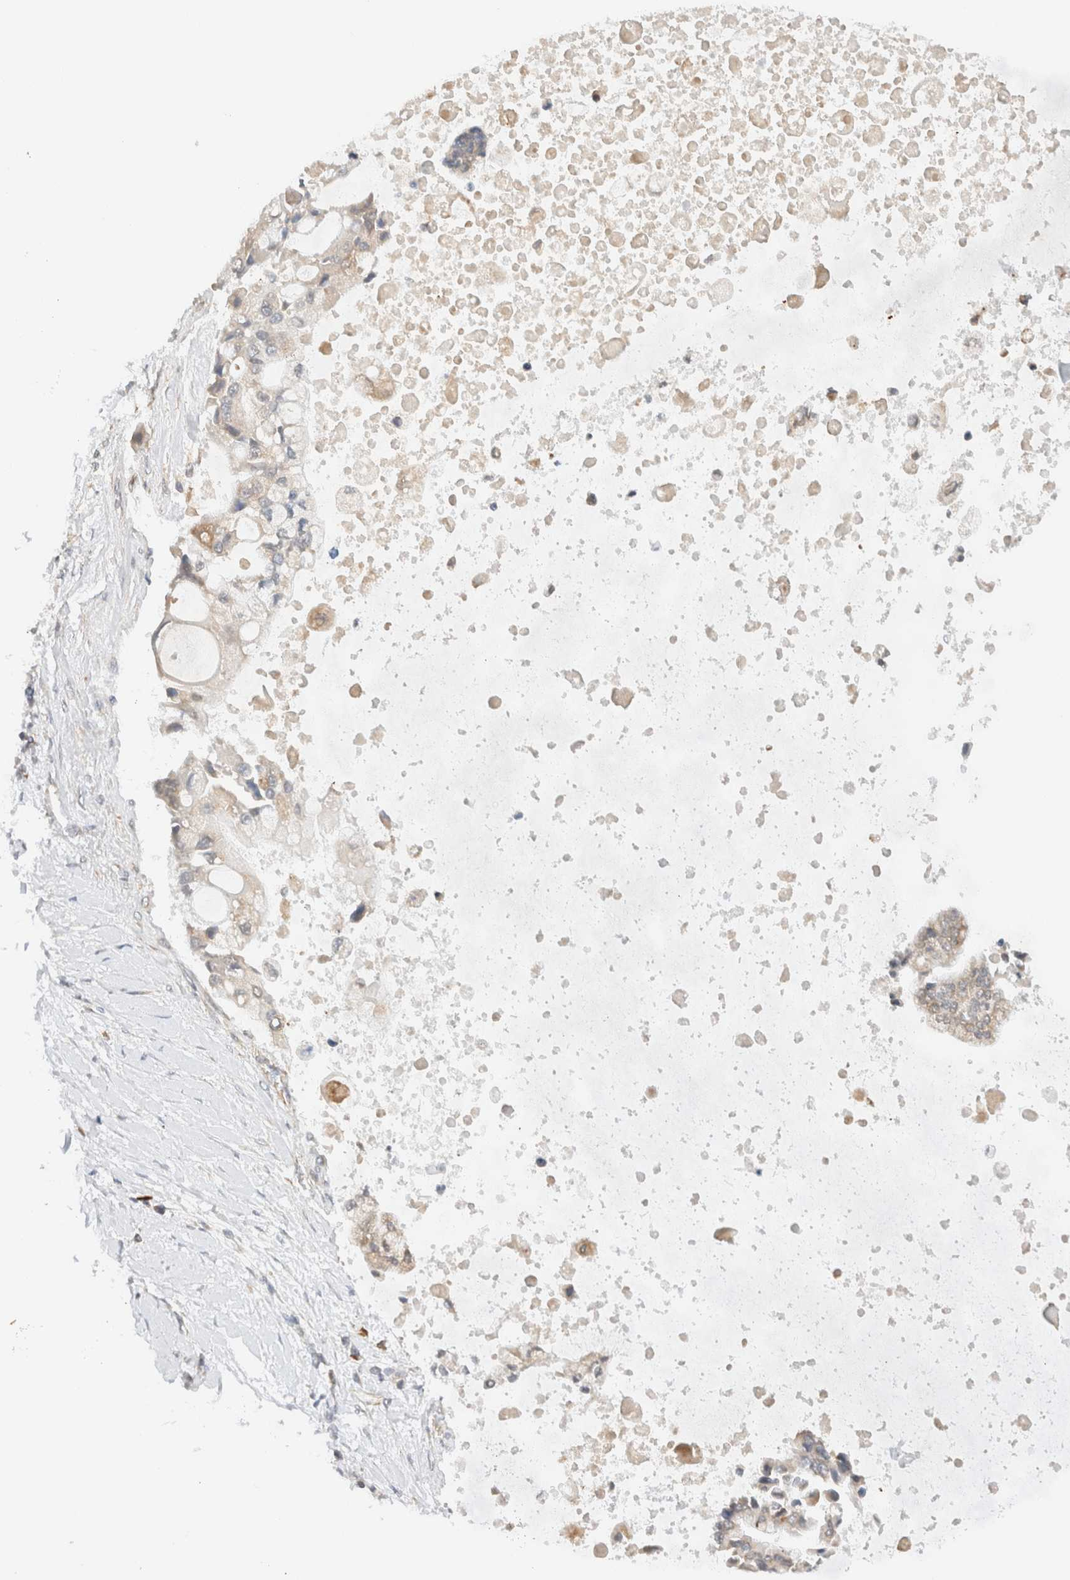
{"staining": {"intensity": "negative", "quantity": "none", "location": "none"}, "tissue": "liver cancer", "cell_type": "Tumor cells", "image_type": "cancer", "snomed": [{"axis": "morphology", "description": "Cholangiocarcinoma"}, {"axis": "topography", "description": "Liver"}], "caption": "There is no significant expression in tumor cells of liver cholangiocarcinoma.", "gene": "SYVN1", "patient": {"sex": "male", "age": 50}}